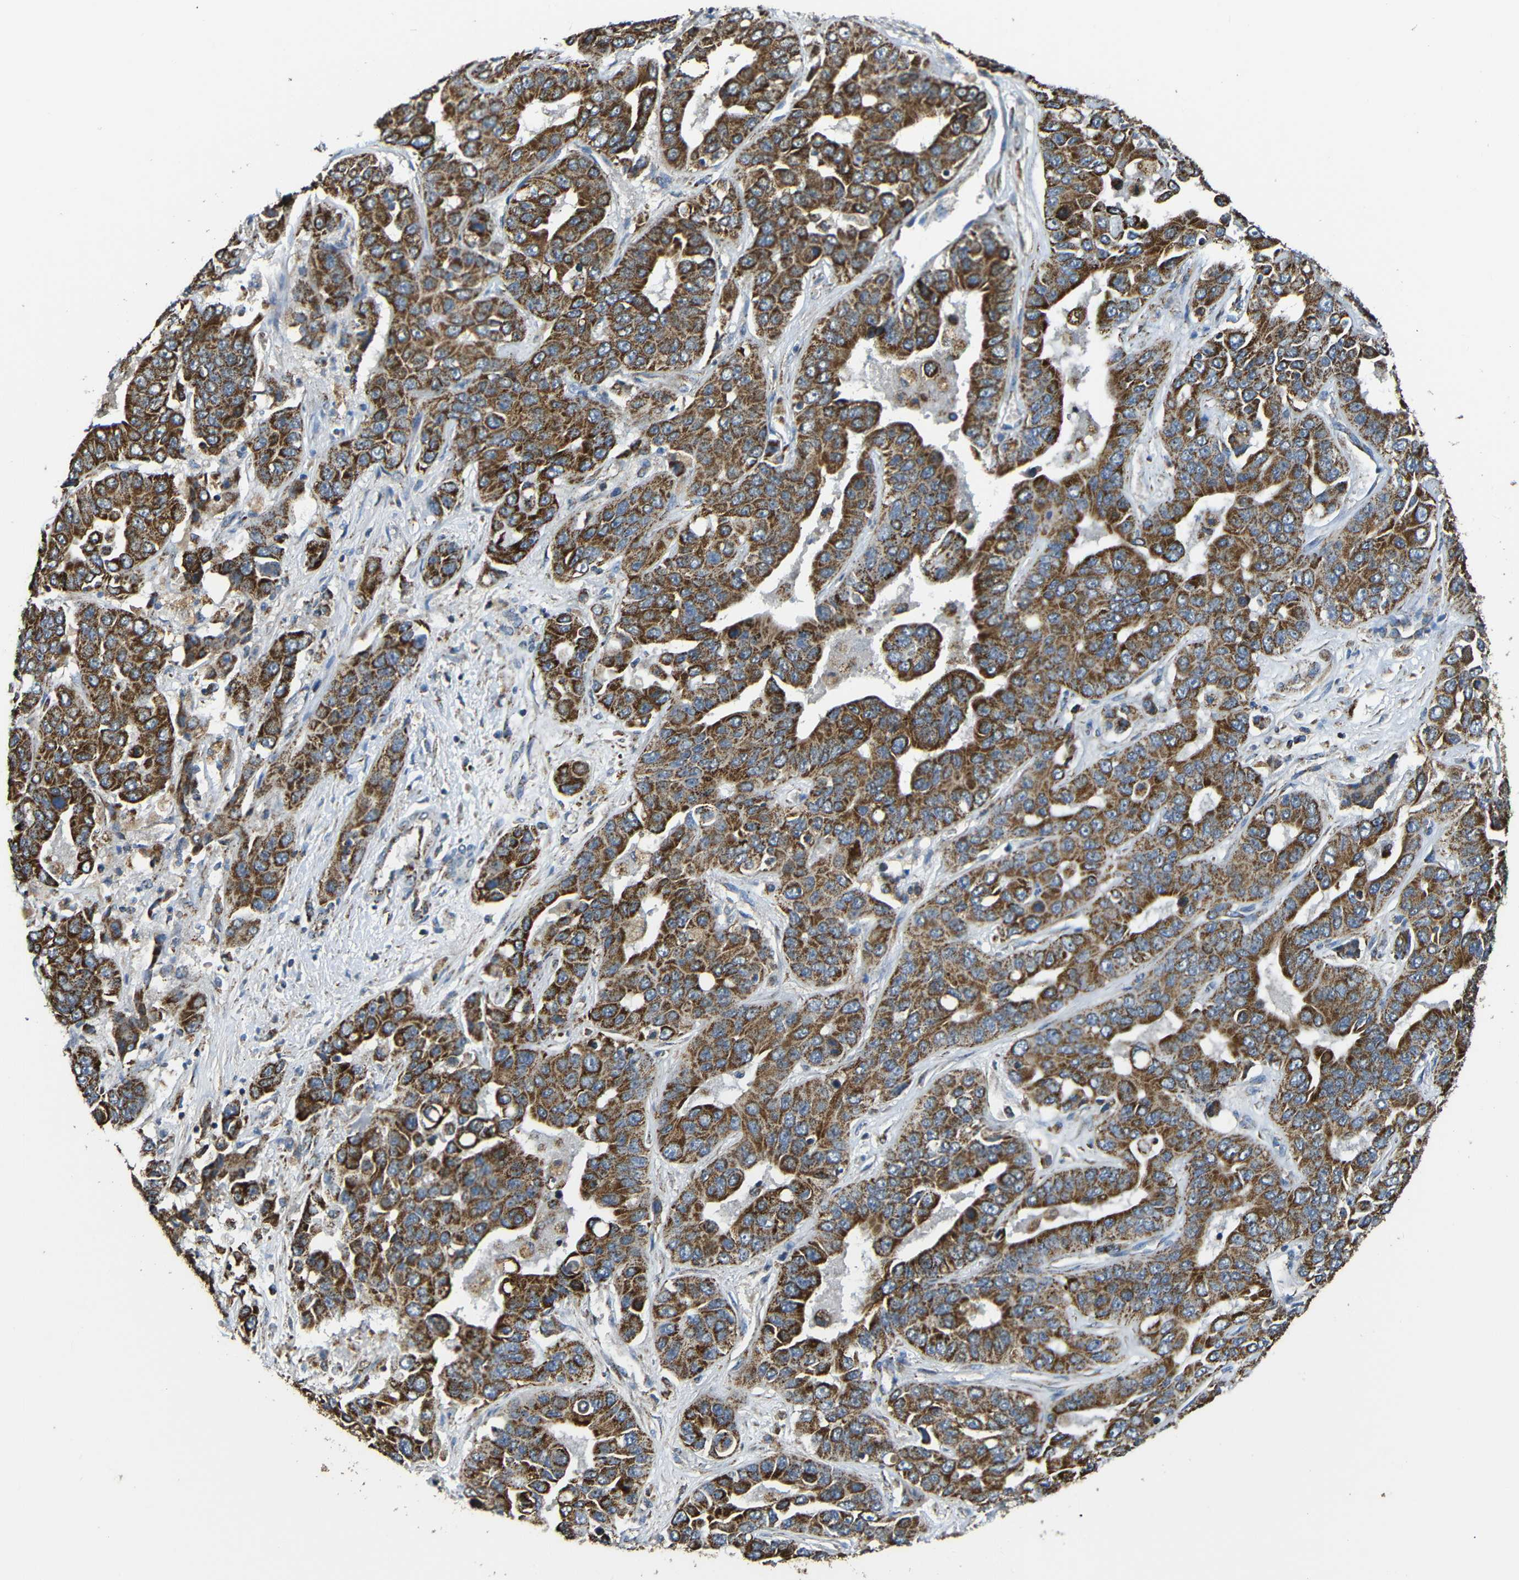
{"staining": {"intensity": "strong", "quantity": ">75%", "location": "cytoplasmic/membranous"}, "tissue": "liver cancer", "cell_type": "Tumor cells", "image_type": "cancer", "snomed": [{"axis": "morphology", "description": "Cholangiocarcinoma"}, {"axis": "topography", "description": "Liver"}], "caption": "Human liver cholangiocarcinoma stained with a protein marker shows strong staining in tumor cells.", "gene": "NR3C2", "patient": {"sex": "female", "age": 52}}